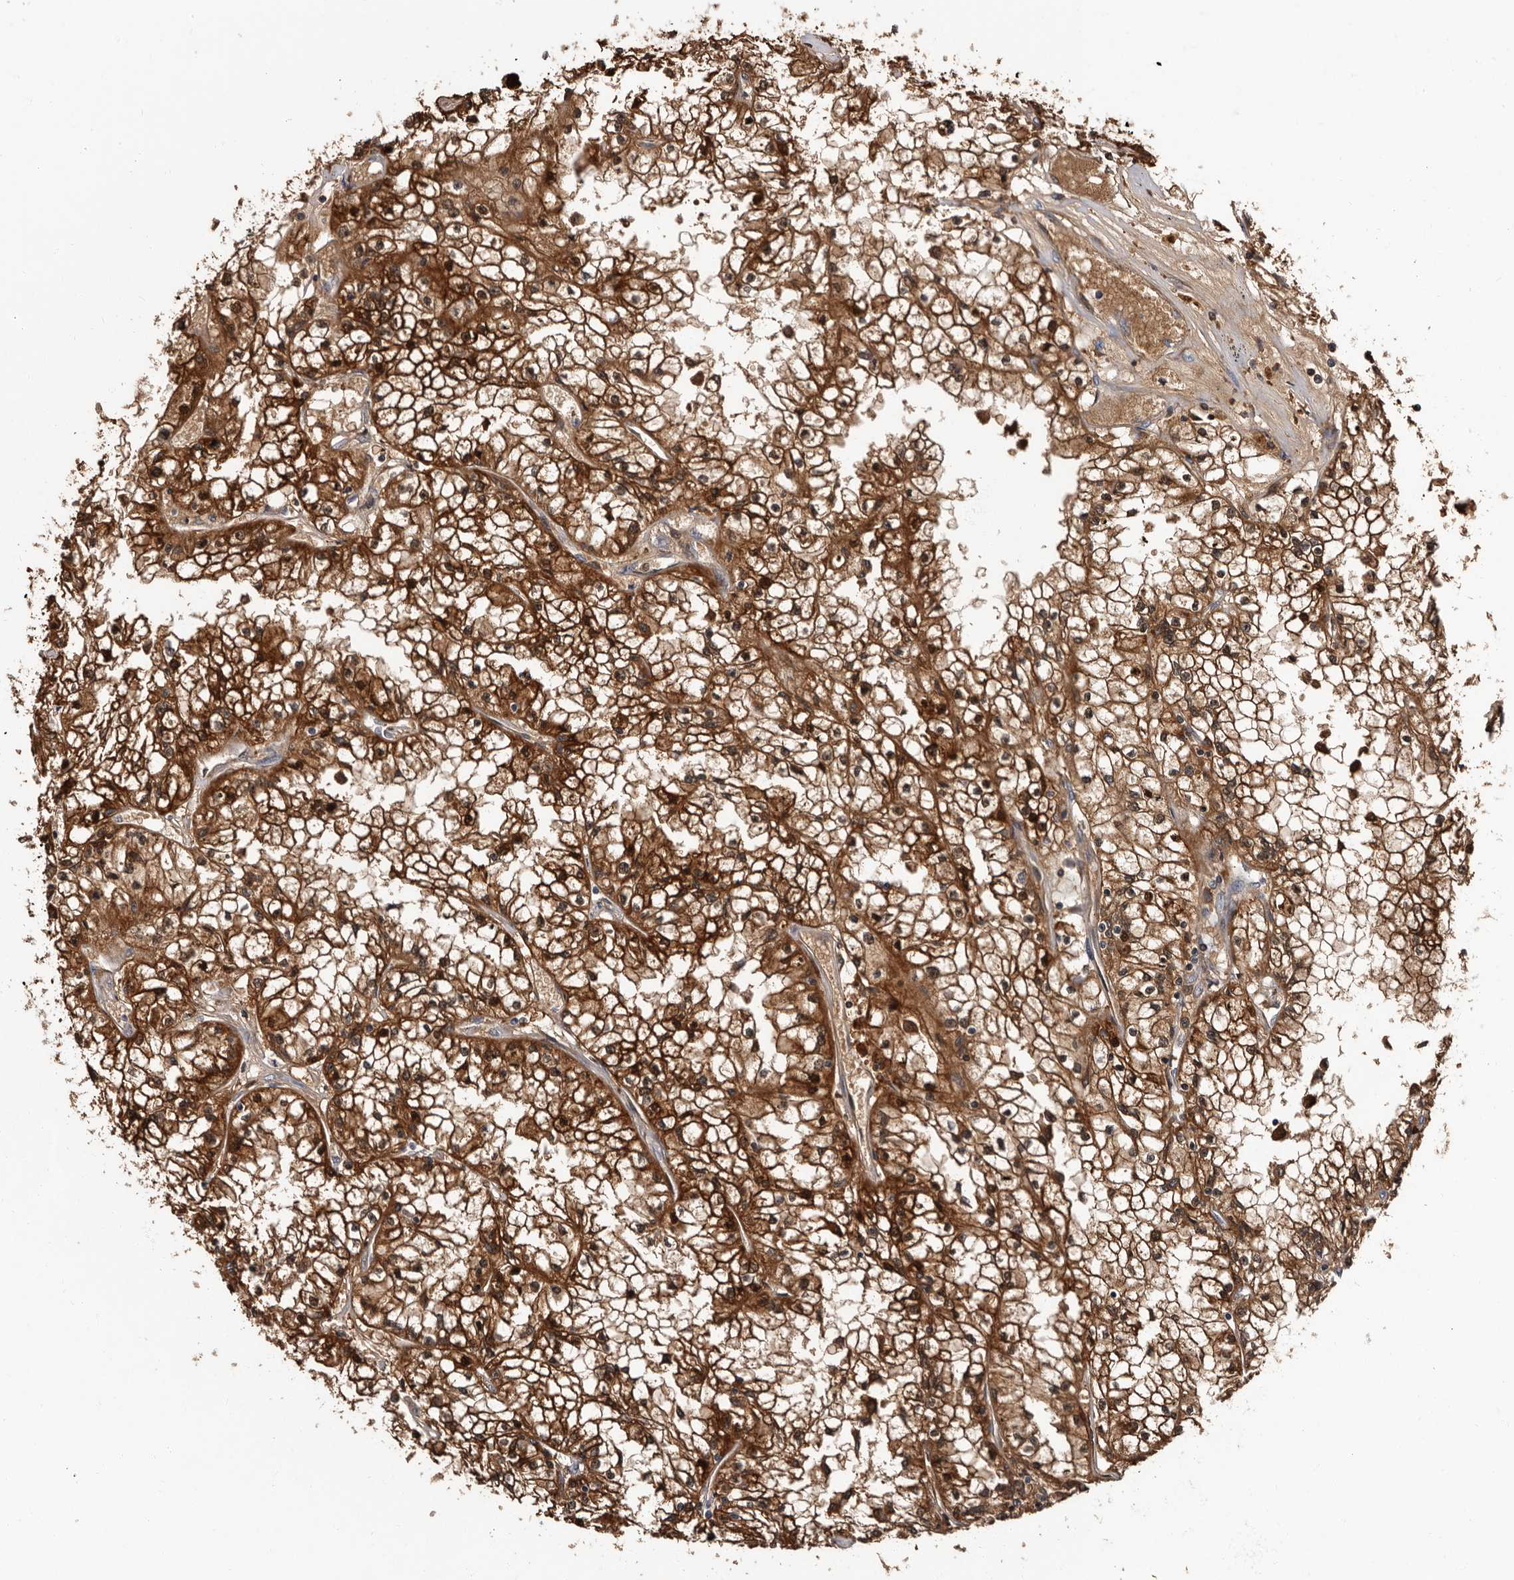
{"staining": {"intensity": "strong", "quantity": ">75%", "location": "cytoplasmic/membranous,nuclear"}, "tissue": "renal cancer", "cell_type": "Tumor cells", "image_type": "cancer", "snomed": [{"axis": "morphology", "description": "Adenocarcinoma, NOS"}, {"axis": "topography", "description": "Kidney"}], "caption": "Immunohistochemistry histopathology image of human renal cancer stained for a protein (brown), which exhibits high levels of strong cytoplasmic/membranous and nuclear expression in about >75% of tumor cells.", "gene": "DNPH1", "patient": {"sex": "male", "age": 56}}